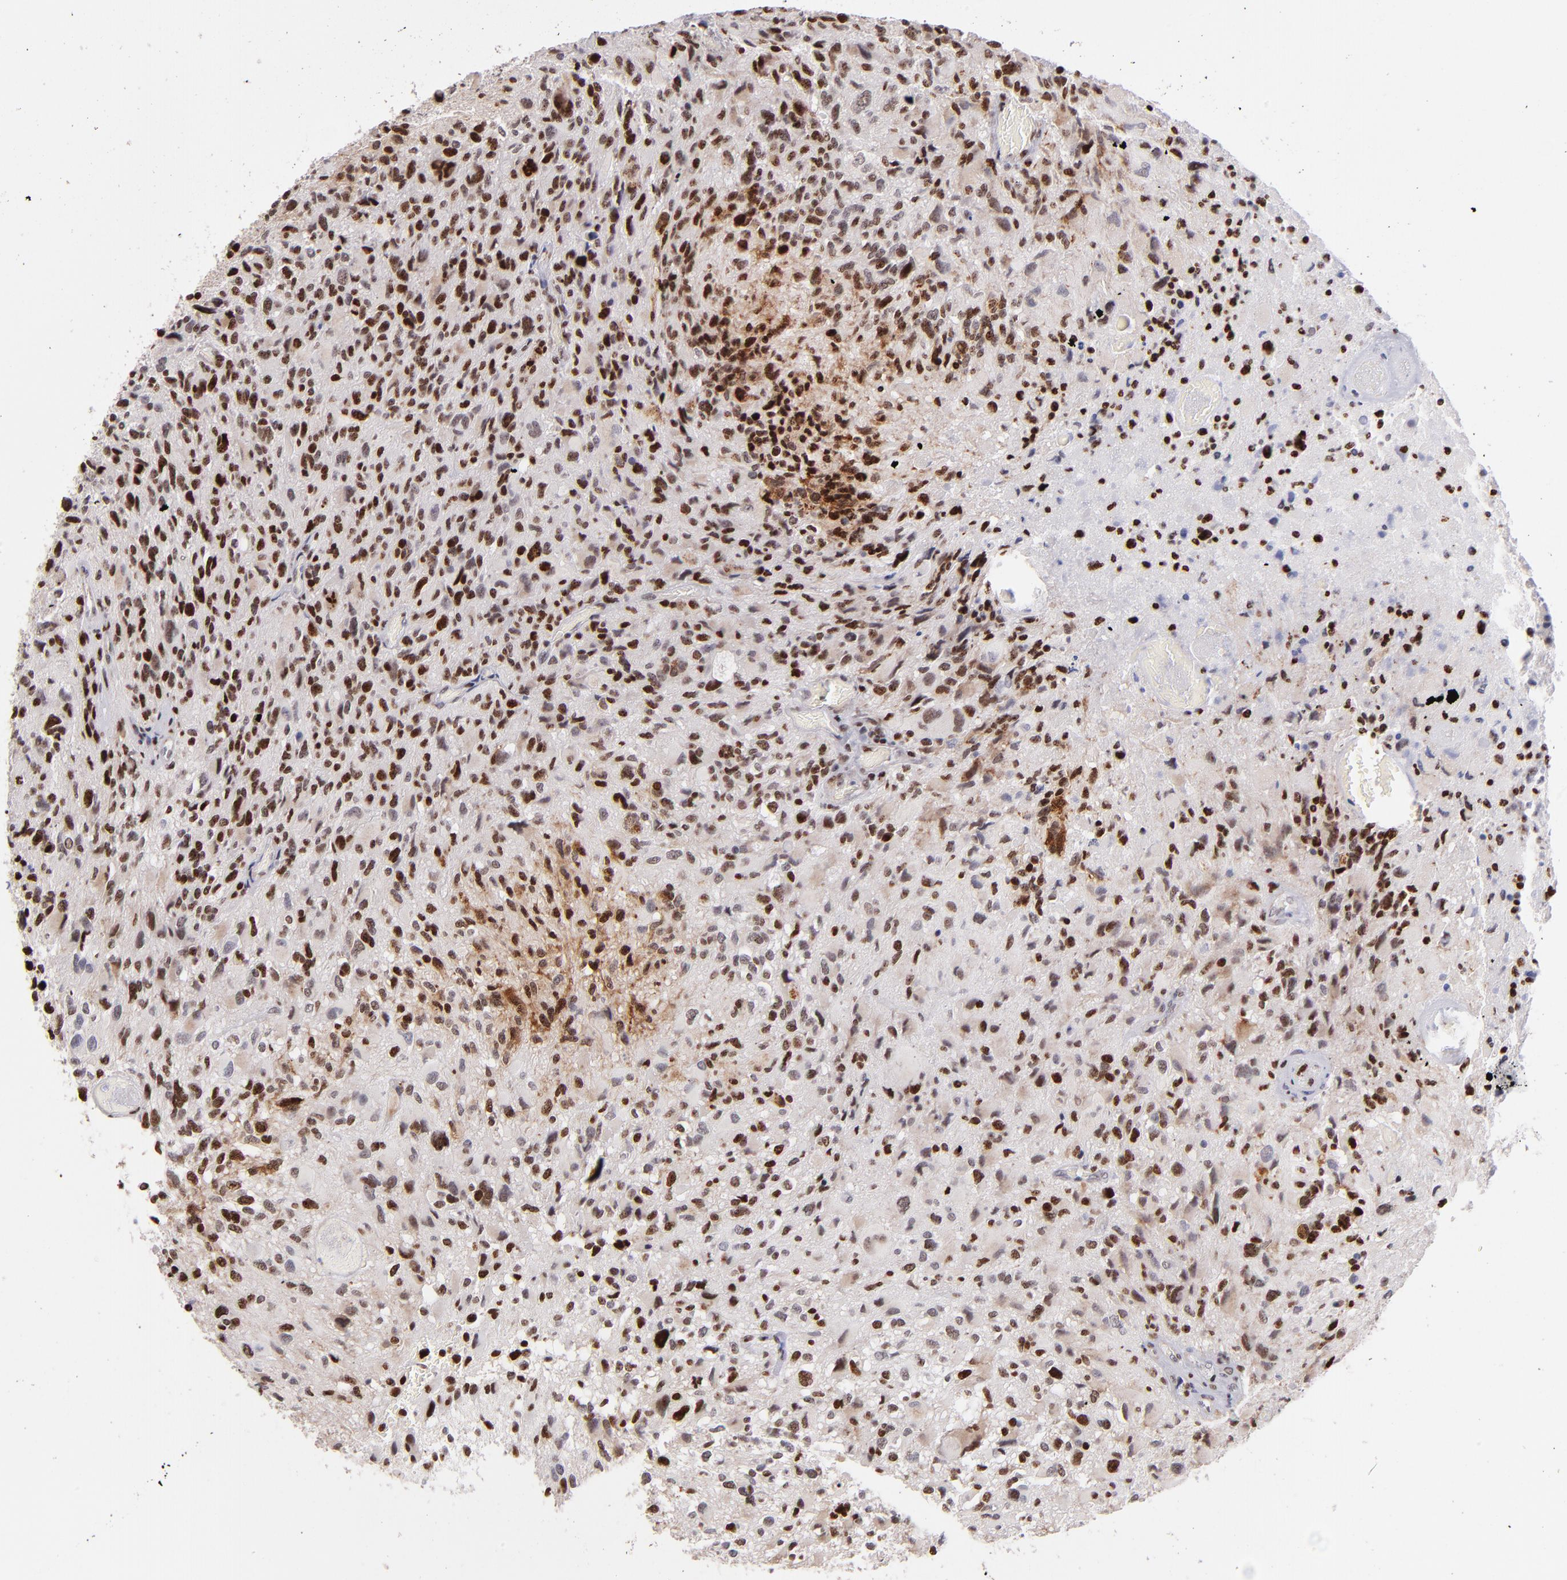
{"staining": {"intensity": "strong", "quantity": ">75%", "location": "nuclear"}, "tissue": "glioma", "cell_type": "Tumor cells", "image_type": "cancer", "snomed": [{"axis": "morphology", "description": "Glioma, malignant, High grade"}, {"axis": "topography", "description": "Brain"}], "caption": "An image showing strong nuclear expression in approximately >75% of tumor cells in glioma, as visualized by brown immunohistochemical staining.", "gene": "POLA1", "patient": {"sex": "male", "age": 69}}